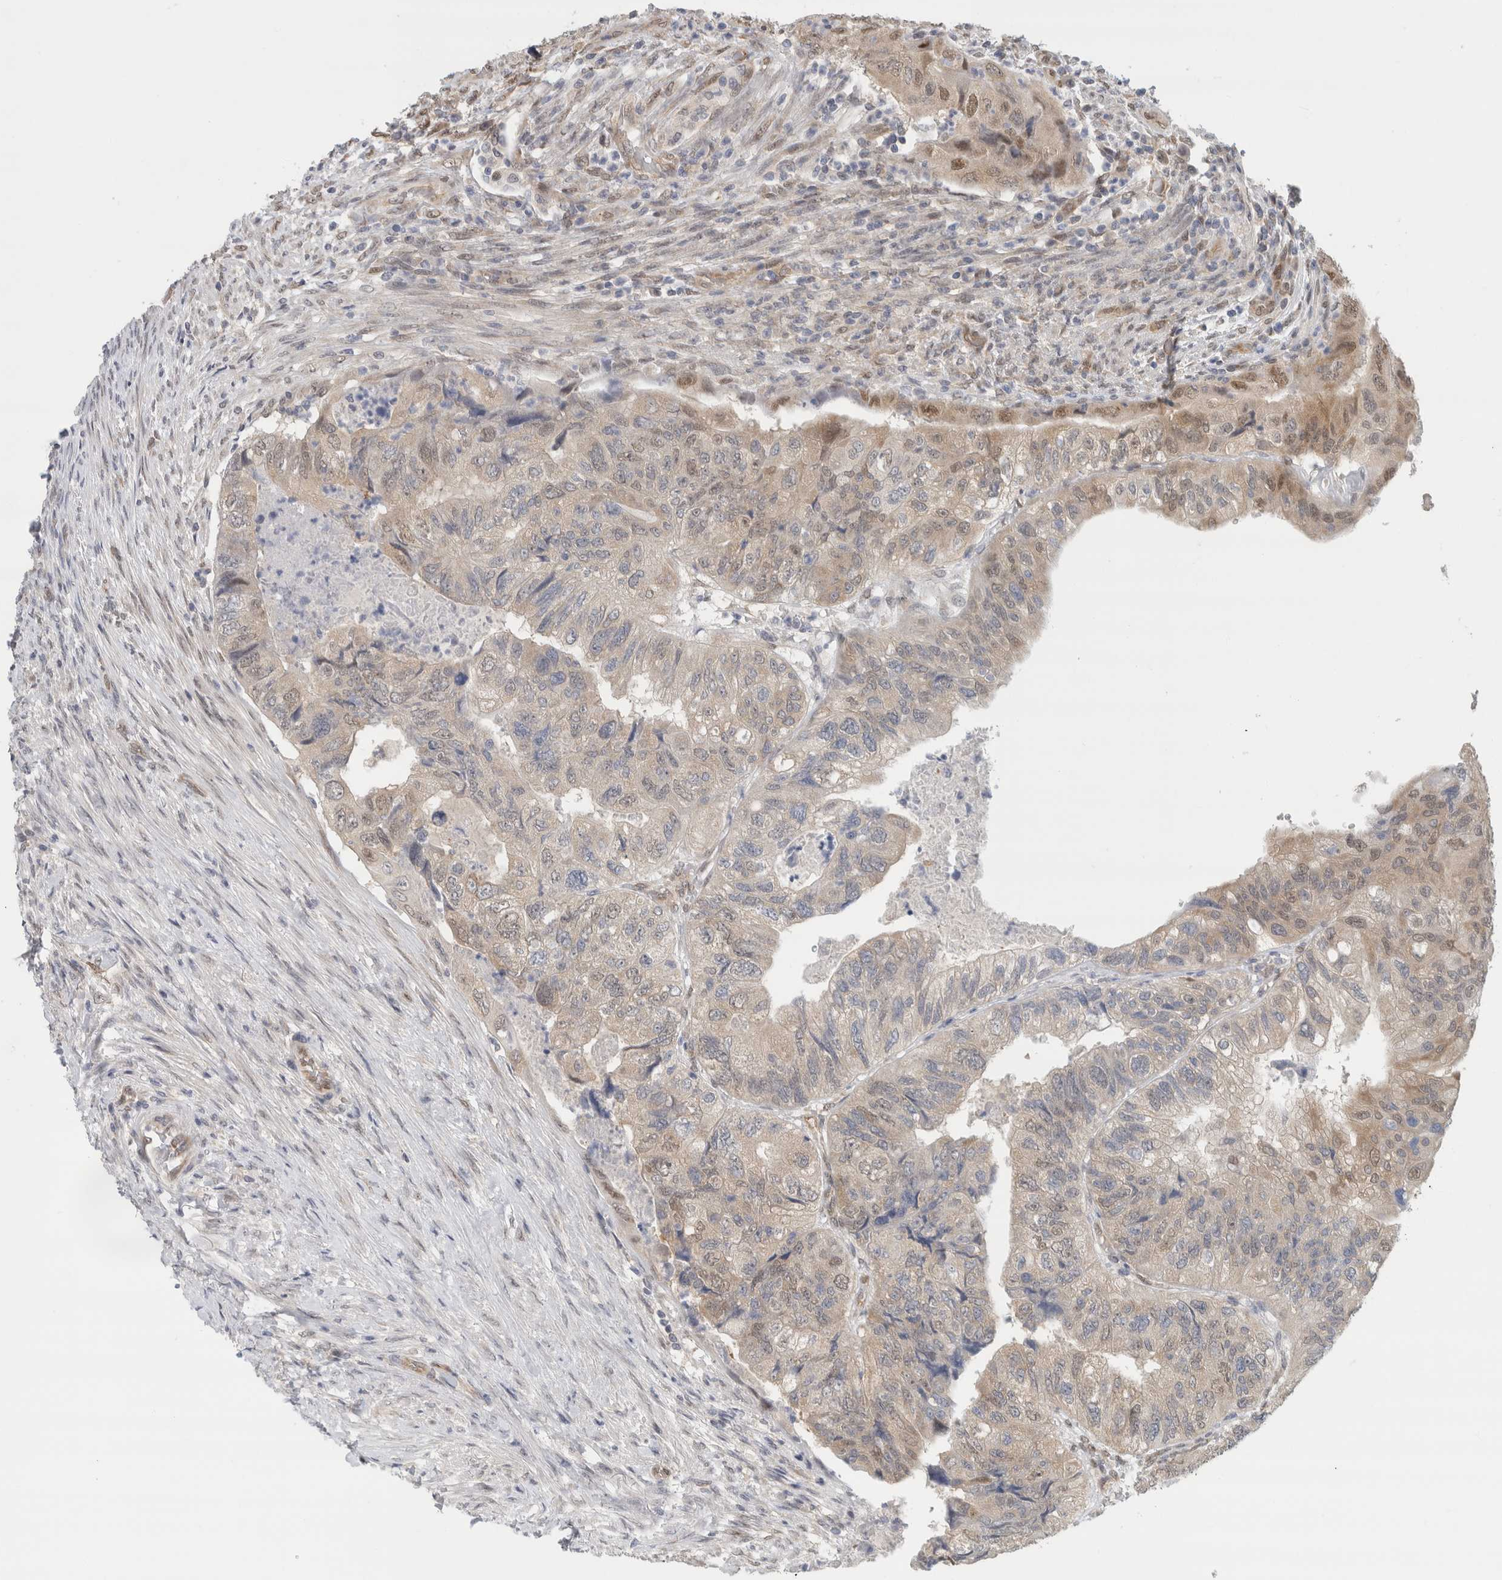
{"staining": {"intensity": "weak", "quantity": "<25%", "location": "nuclear"}, "tissue": "colorectal cancer", "cell_type": "Tumor cells", "image_type": "cancer", "snomed": [{"axis": "morphology", "description": "Adenocarcinoma, NOS"}, {"axis": "topography", "description": "Rectum"}], "caption": "High power microscopy image of an immunohistochemistry micrograph of adenocarcinoma (colorectal), revealing no significant staining in tumor cells.", "gene": "EIF4G3", "patient": {"sex": "male", "age": 63}}